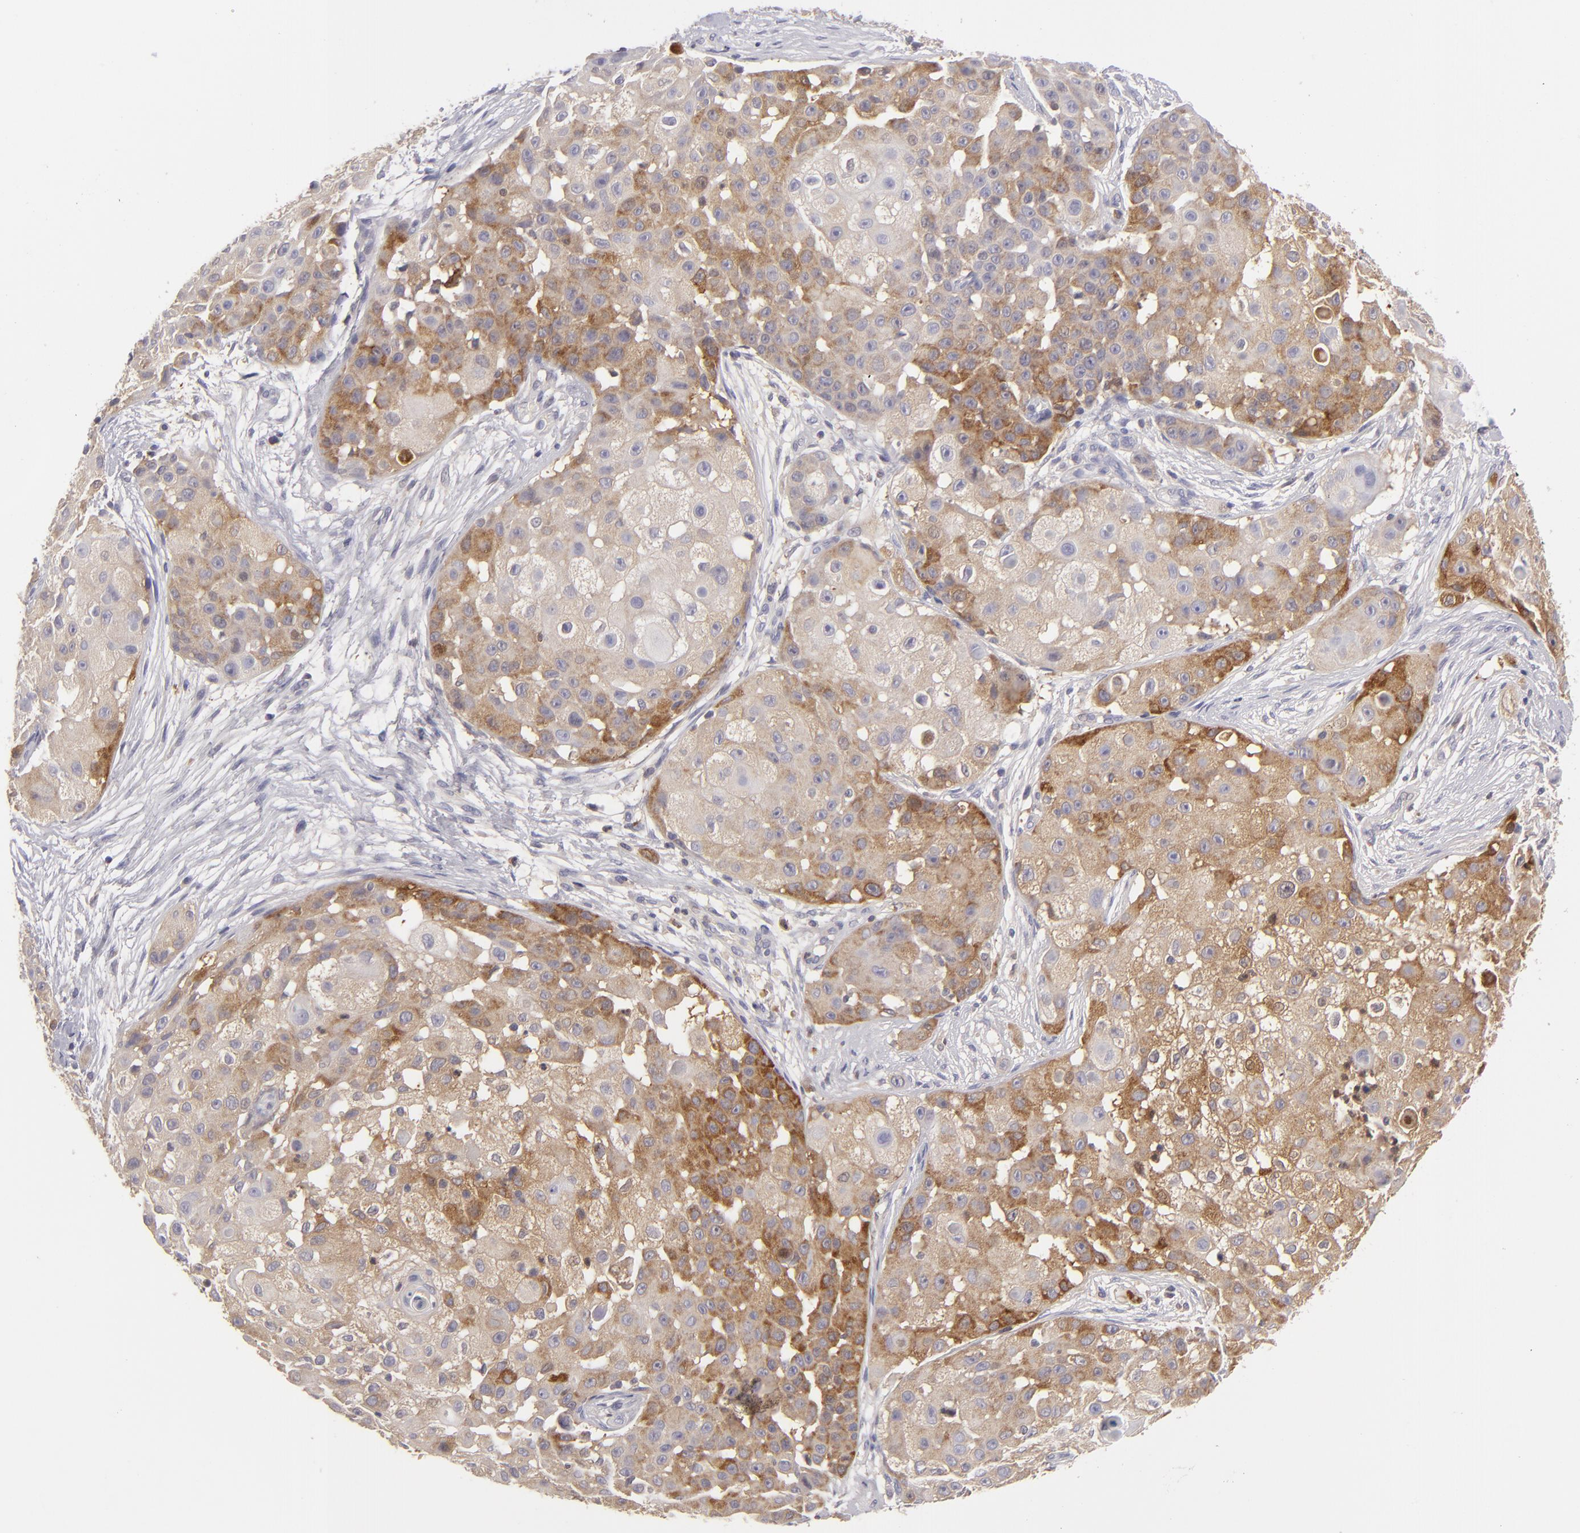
{"staining": {"intensity": "moderate", "quantity": ">75%", "location": "cytoplasmic/membranous"}, "tissue": "skin cancer", "cell_type": "Tumor cells", "image_type": "cancer", "snomed": [{"axis": "morphology", "description": "Squamous cell carcinoma, NOS"}, {"axis": "topography", "description": "Skin"}], "caption": "A histopathology image showing moderate cytoplasmic/membranous expression in about >75% of tumor cells in skin cancer (squamous cell carcinoma), as visualized by brown immunohistochemical staining.", "gene": "MMP10", "patient": {"sex": "female", "age": 57}}